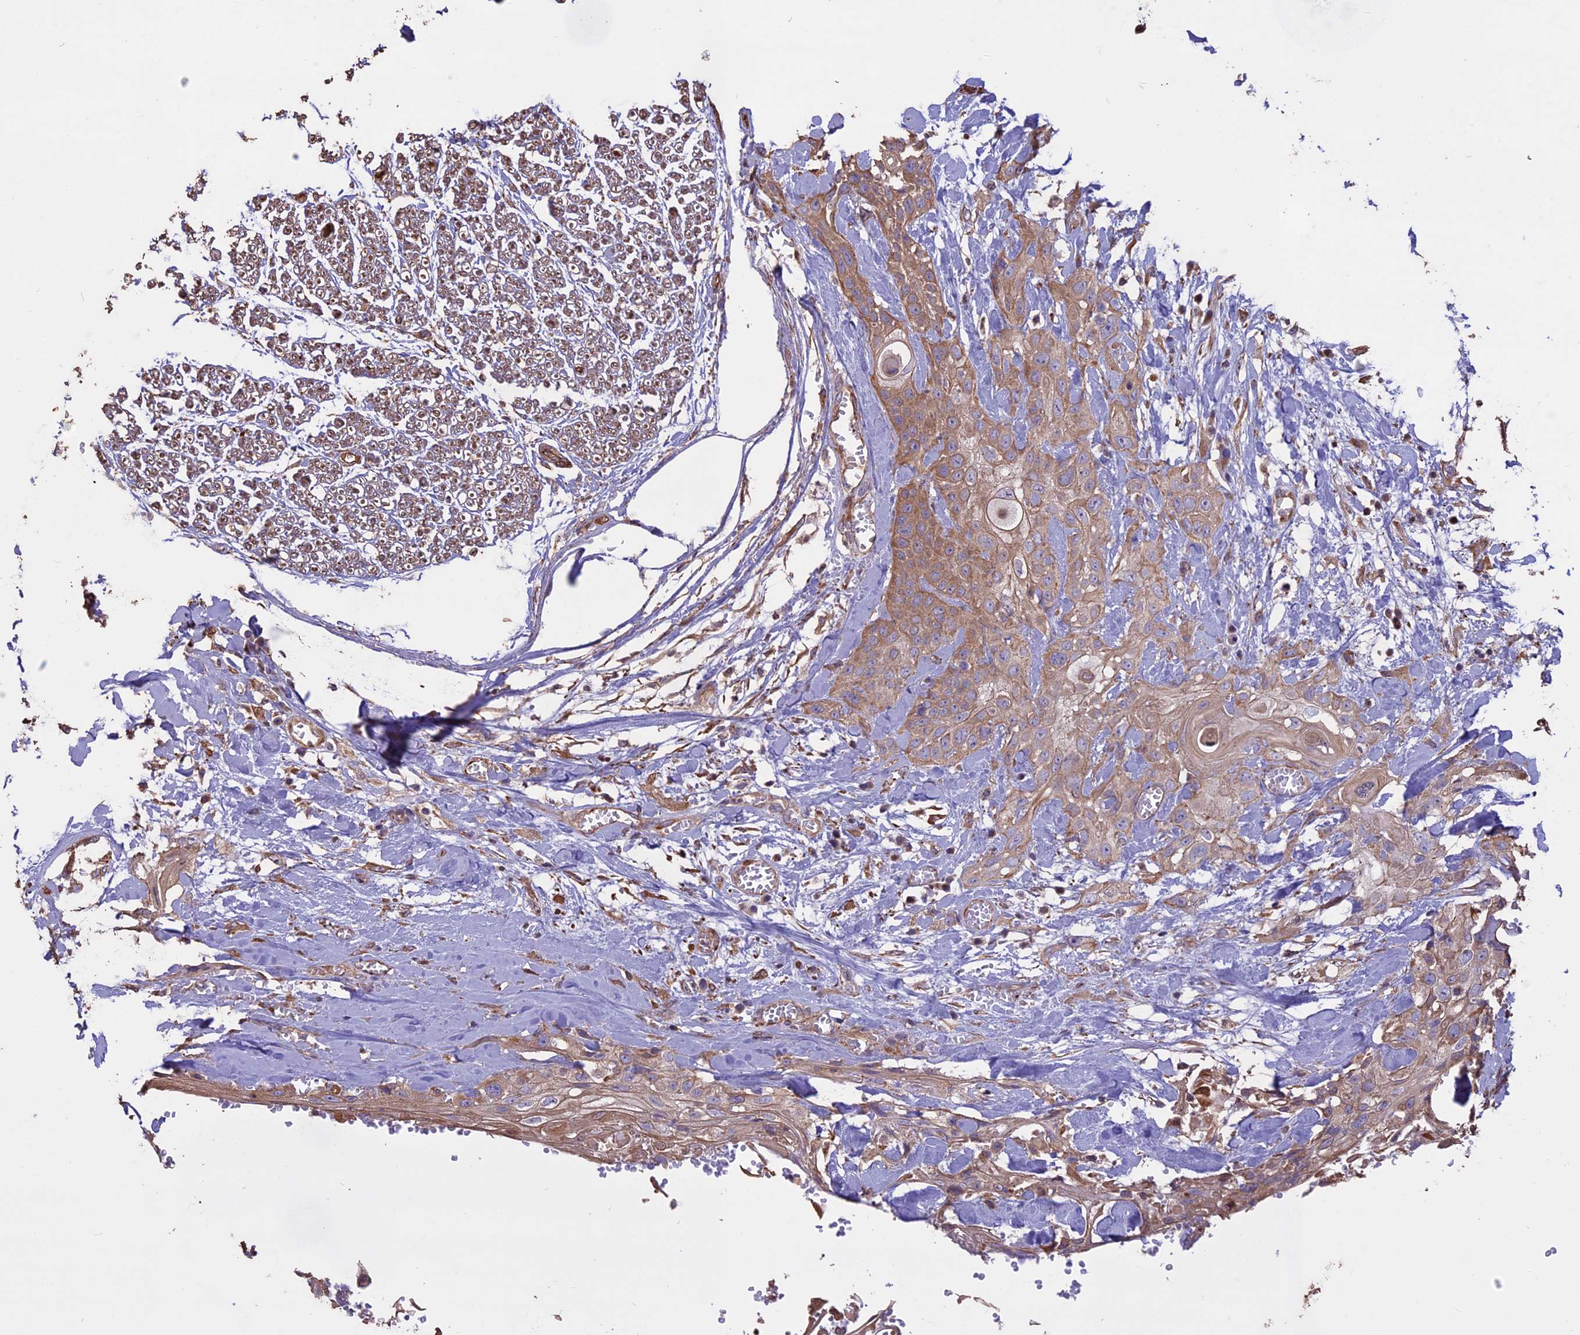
{"staining": {"intensity": "moderate", "quantity": "25%-75%", "location": "cytoplasmic/membranous"}, "tissue": "head and neck cancer", "cell_type": "Tumor cells", "image_type": "cancer", "snomed": [{"axis": "morphology", "description": "Squamous cell carcinoma, NOS"}, {"axis": "topography", "description": "Head-Neck"}], "caption": "Immunohistochemical staining of human squamous cell carcinoma (head and neck) displays medium levels of moderate cytoplasmic/membranous positivity in approximately 25%-75% of tumor cells.", "gene": "CCDC148", "patient": {"sex": "female", "age": 43}}